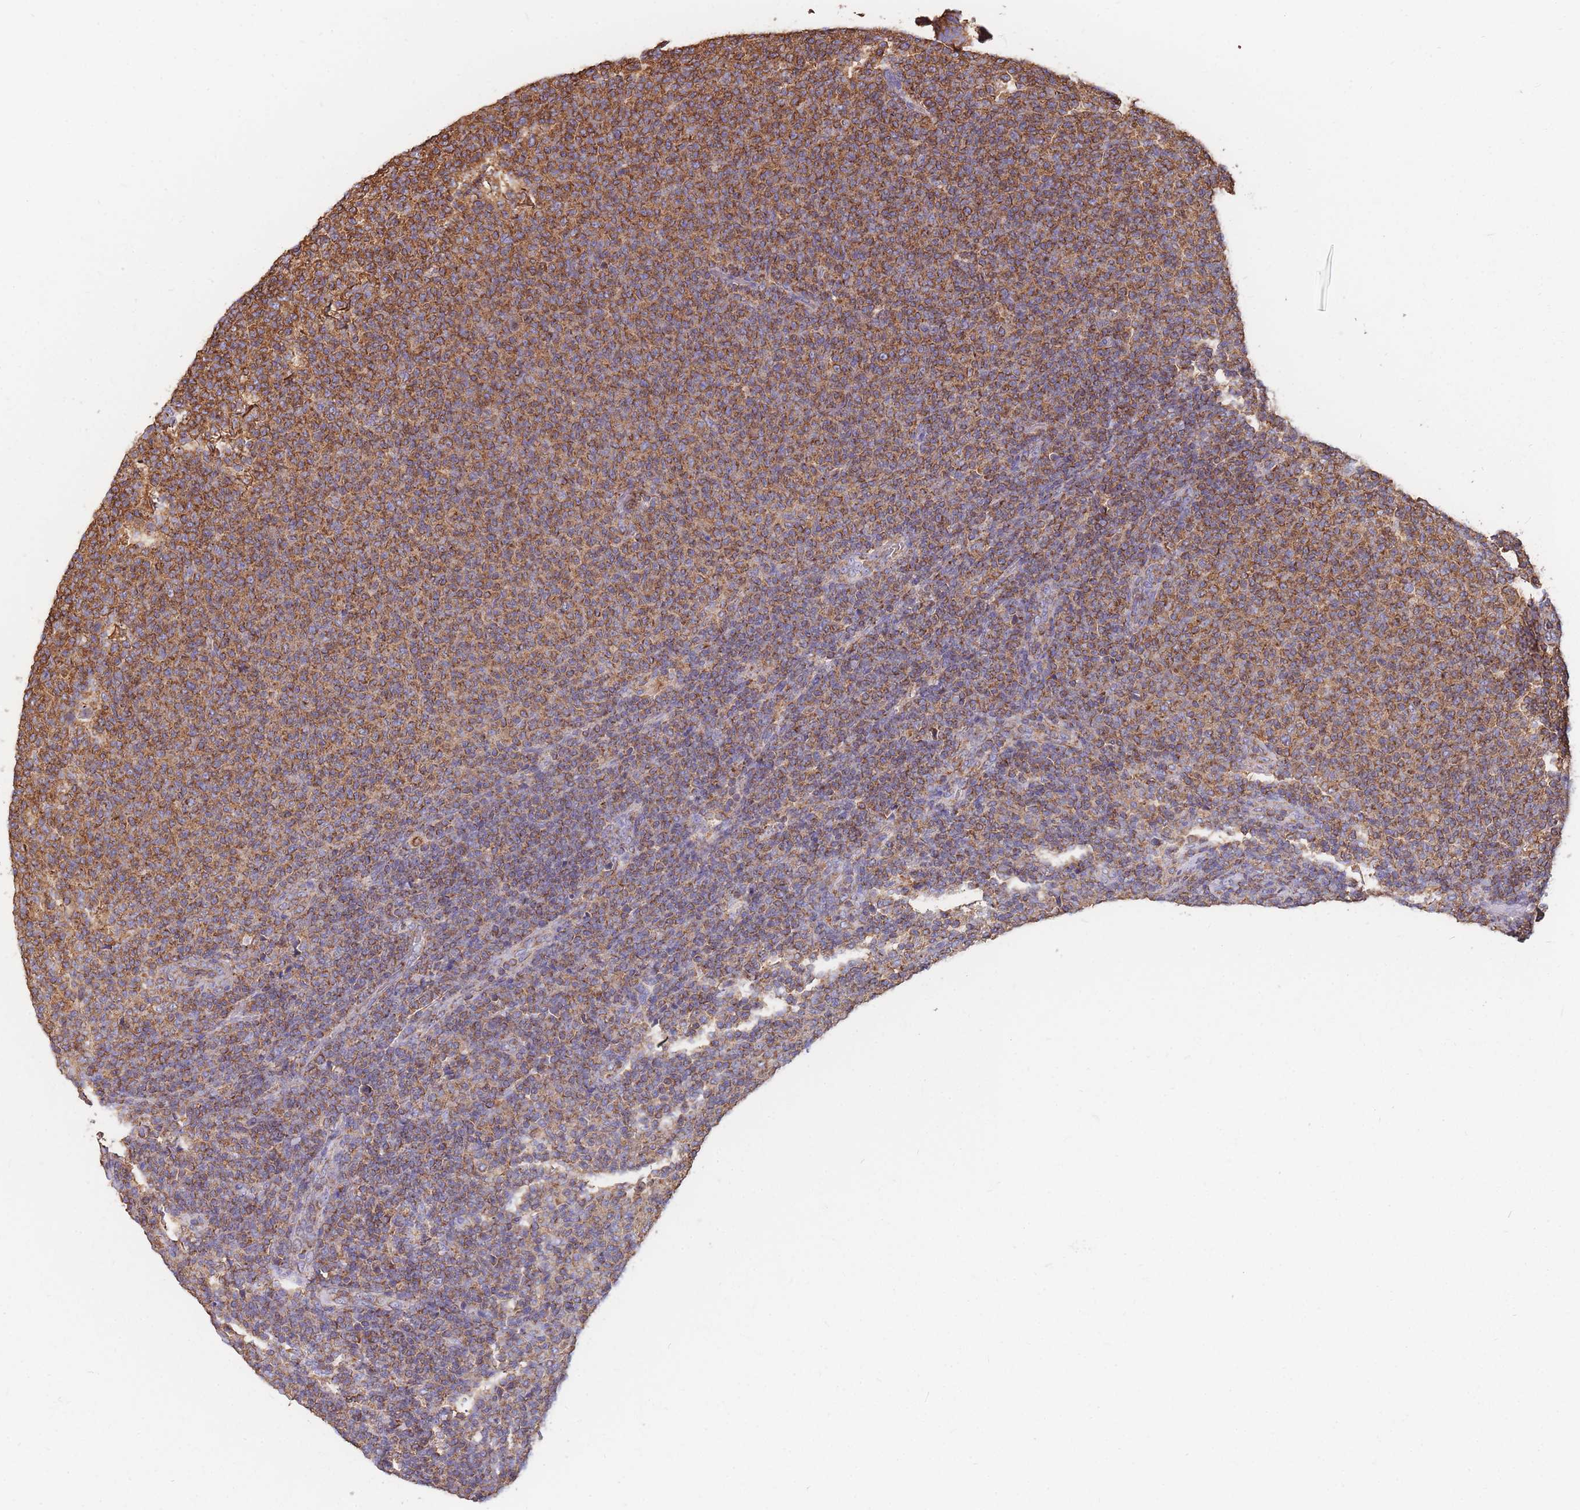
{"staining": {"intensity": "moderate", "quantity": ">75%", "location": "cytoplasmic/membranous"}, "tissue": "lymphoma", "cell_type": "Tumor cells", "image_type": "cancer", "snomed": [{"axis": "morphology", "description": "Malignant lymphoma, non-Hodgkin's type, Low grade"}, {"axis": "topography", "description": "Lymph node"}], "caption": "This photomicrograph exhibits immunohistochemistry staining of lymphoma, with medium moderate cytoplasmic/membranous expression in approximately >75% of tumor cells.", "gene": "MRPL54", "patient": {"sex": "male", "age": 66}}